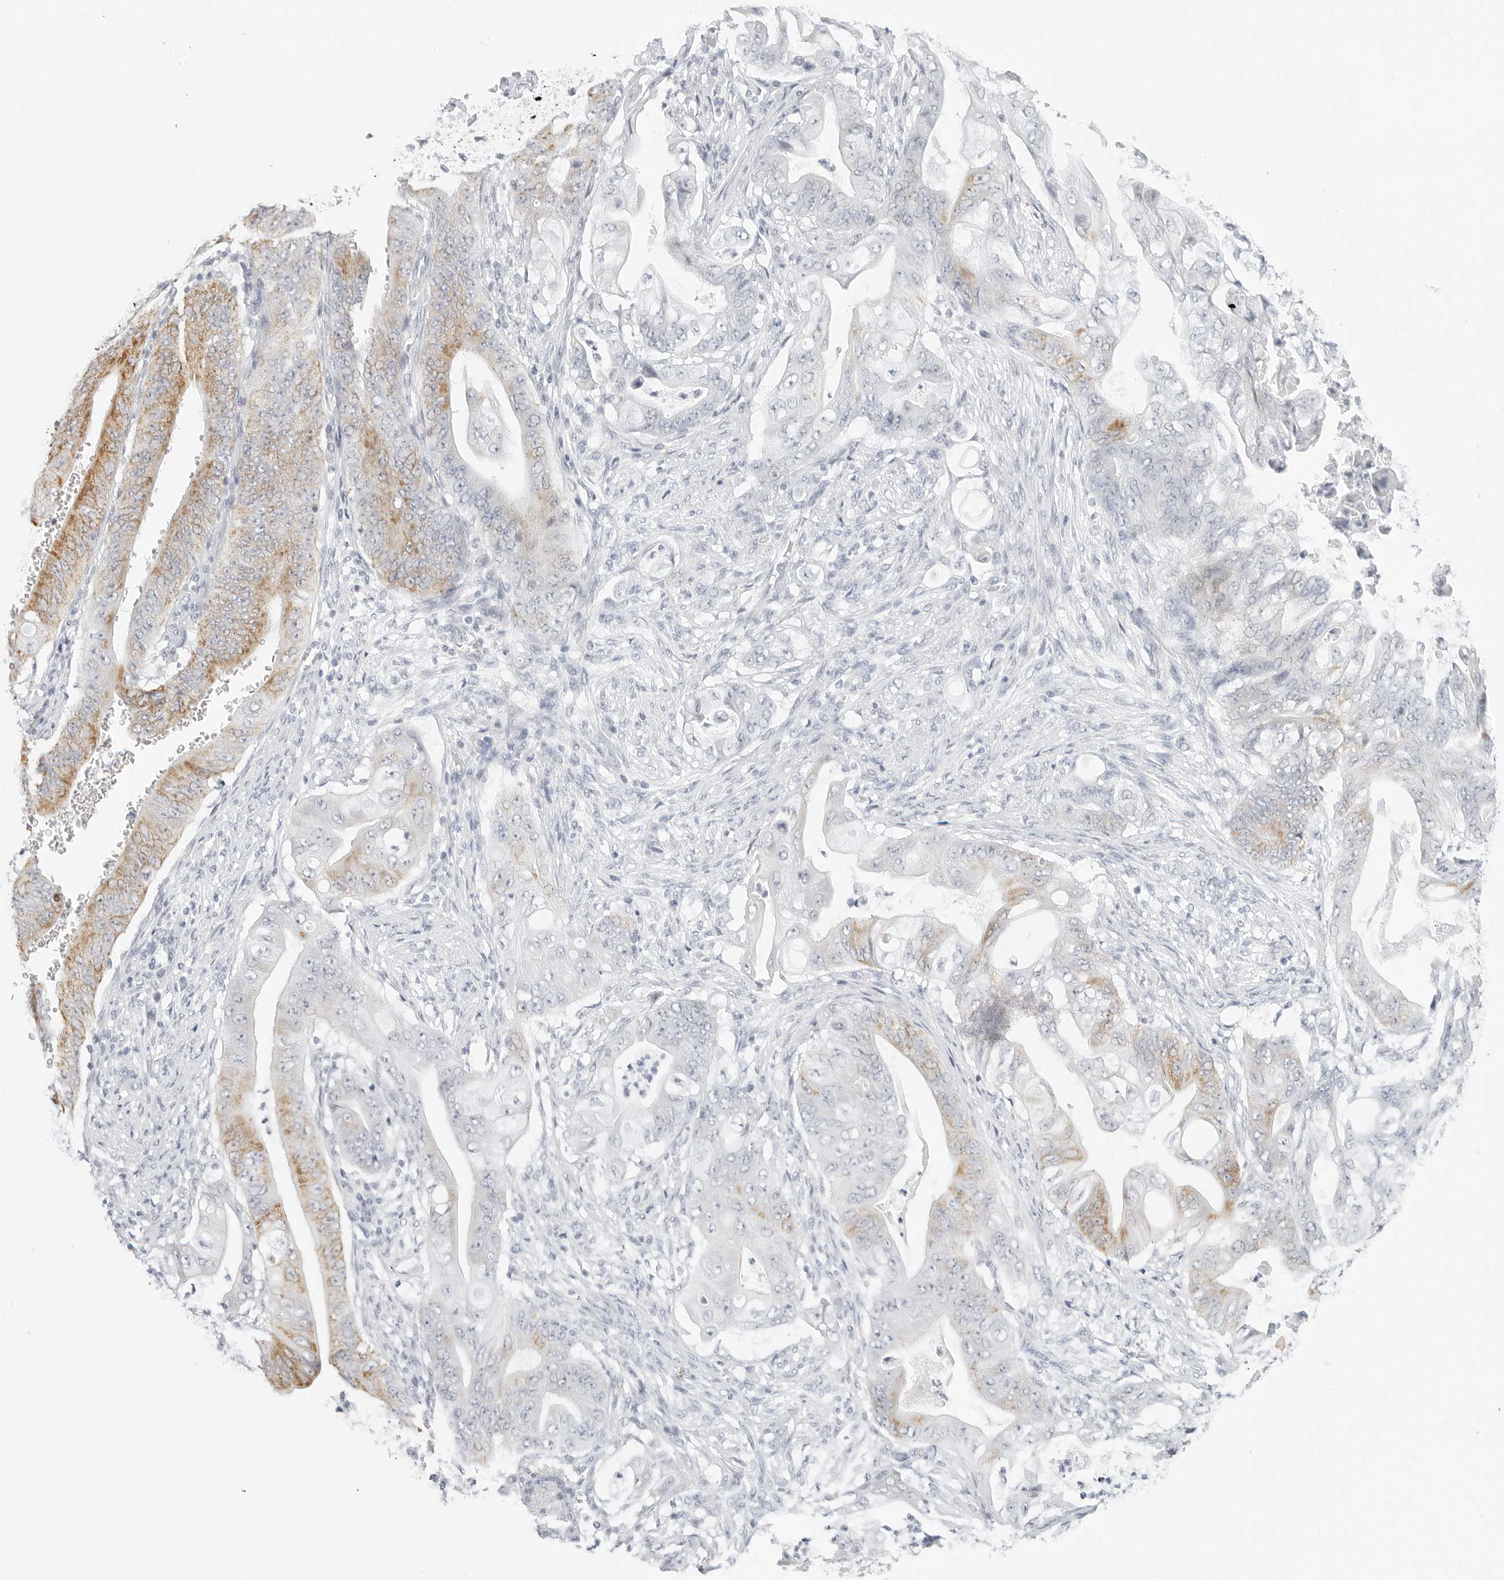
{"staining": {"intensity": "moderate", "quantity": "<25%", "location": "cytoplasmic/membranous"}, "tissue": "stomach cancer", "cell_type": "Tumor cells", "image_type": "cancer", "snomed": [{"axis": "morphology", "description": "Adenocarcinoma, NOS"}, {"axis": "topography", "description": "Stomach"}], "caption": "Immunohistochemical staining of human stomach adenocarcinoma displays low levels of moderate cytoplasmic/membranous positivity in about <25% of tumor cells.", "gene": "HMGCS2", "patient": {"sex": "female", "age": 73}}